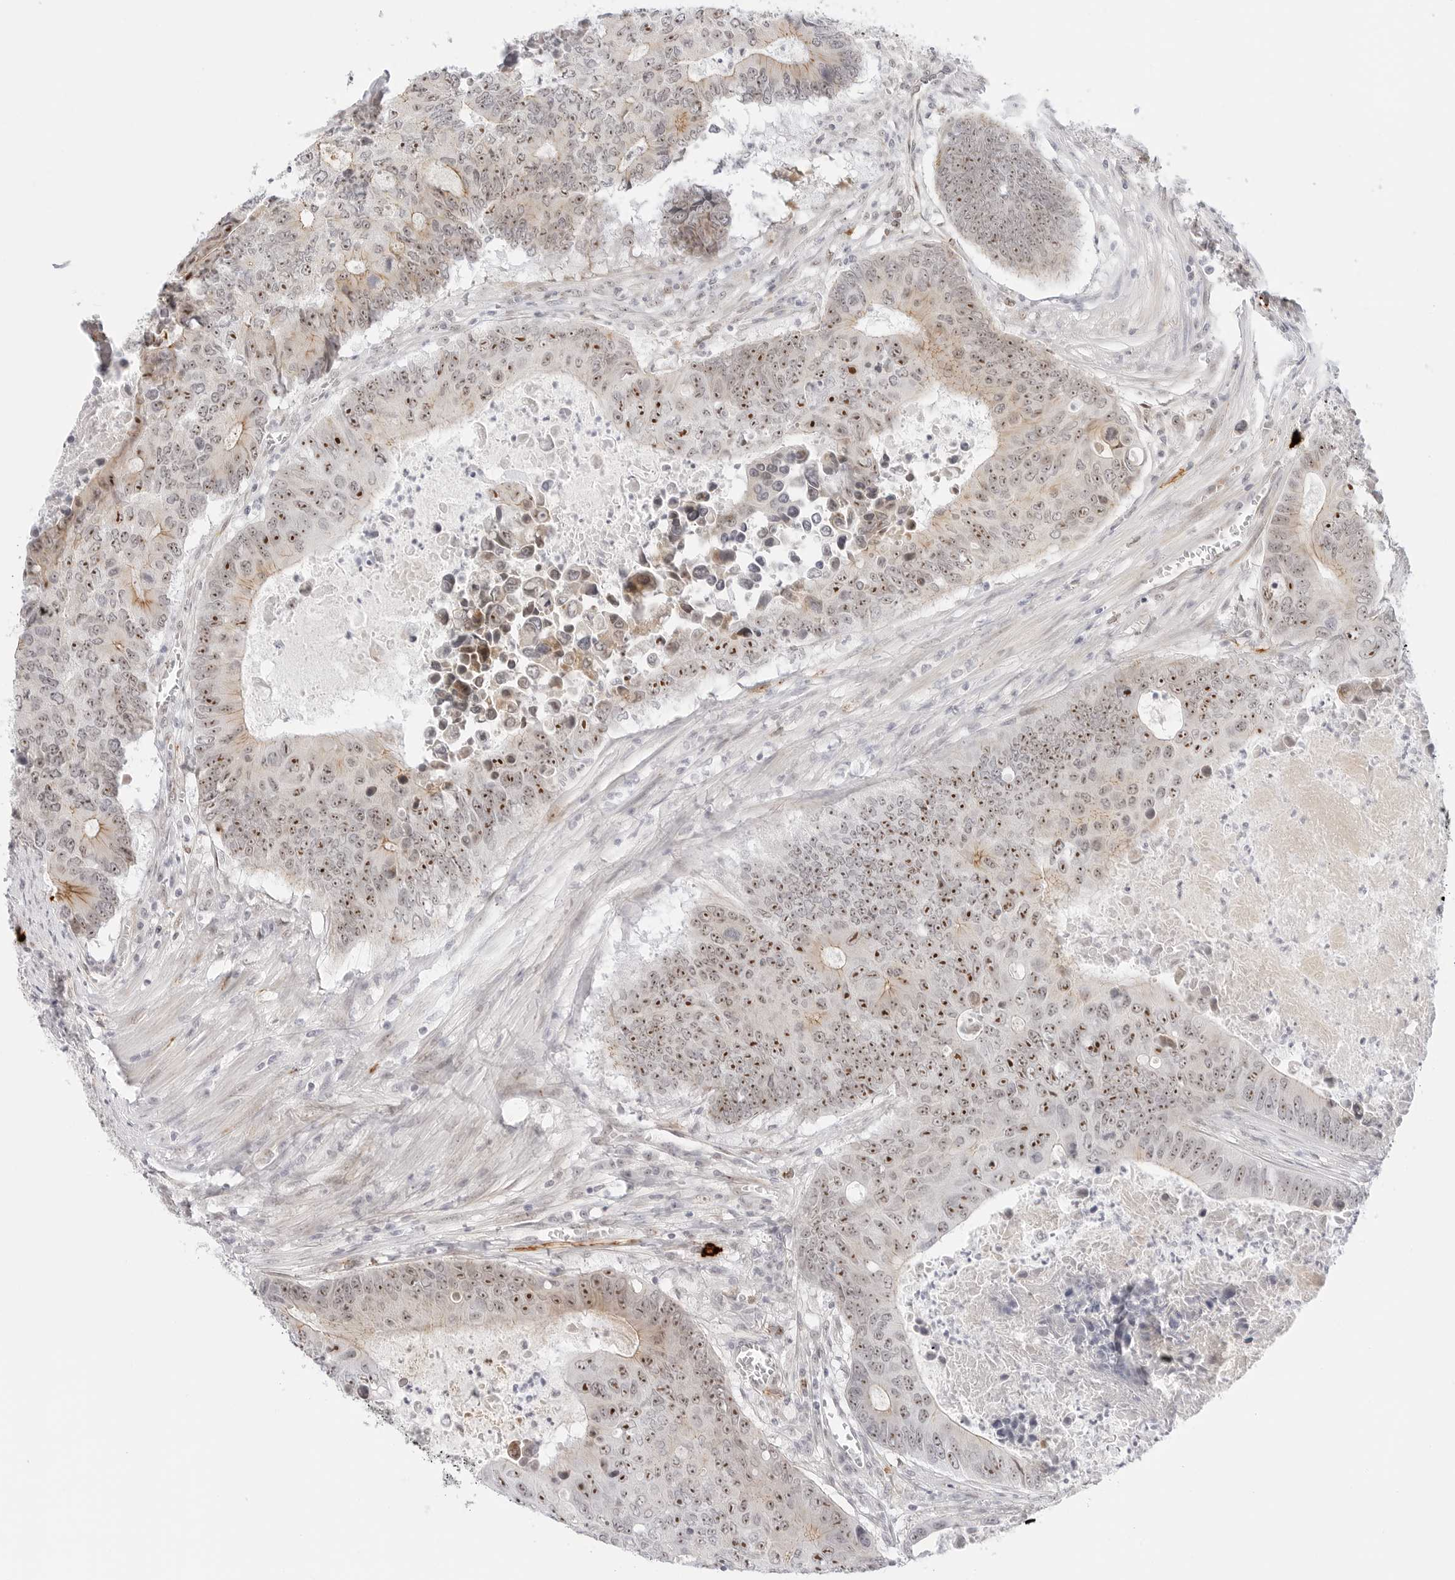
{"staining": {"intensity": "moderate", "quantity": ">75%", "location": "cytoplasmic/membranous,nuclear"}, "tissue": "colorectal cancer", "cell_type": "Tumor cells", "image_type": "cancer", "snomed": [{"axis": "morphology", "description": "Adenocarcinoma, NOS"}, {"axis": "topography", "description": "Colon"}], "caption": "Protein staining exhibits moderate cytoplasmic/membranous and nuclear staining in about >75% of tumor cells in colorectal cancer. The protein of interest is shown in brown color, while the nuclei are stained blue.", "gene": "HIPK3", "patient": {"sex": "male", "age": 87}}